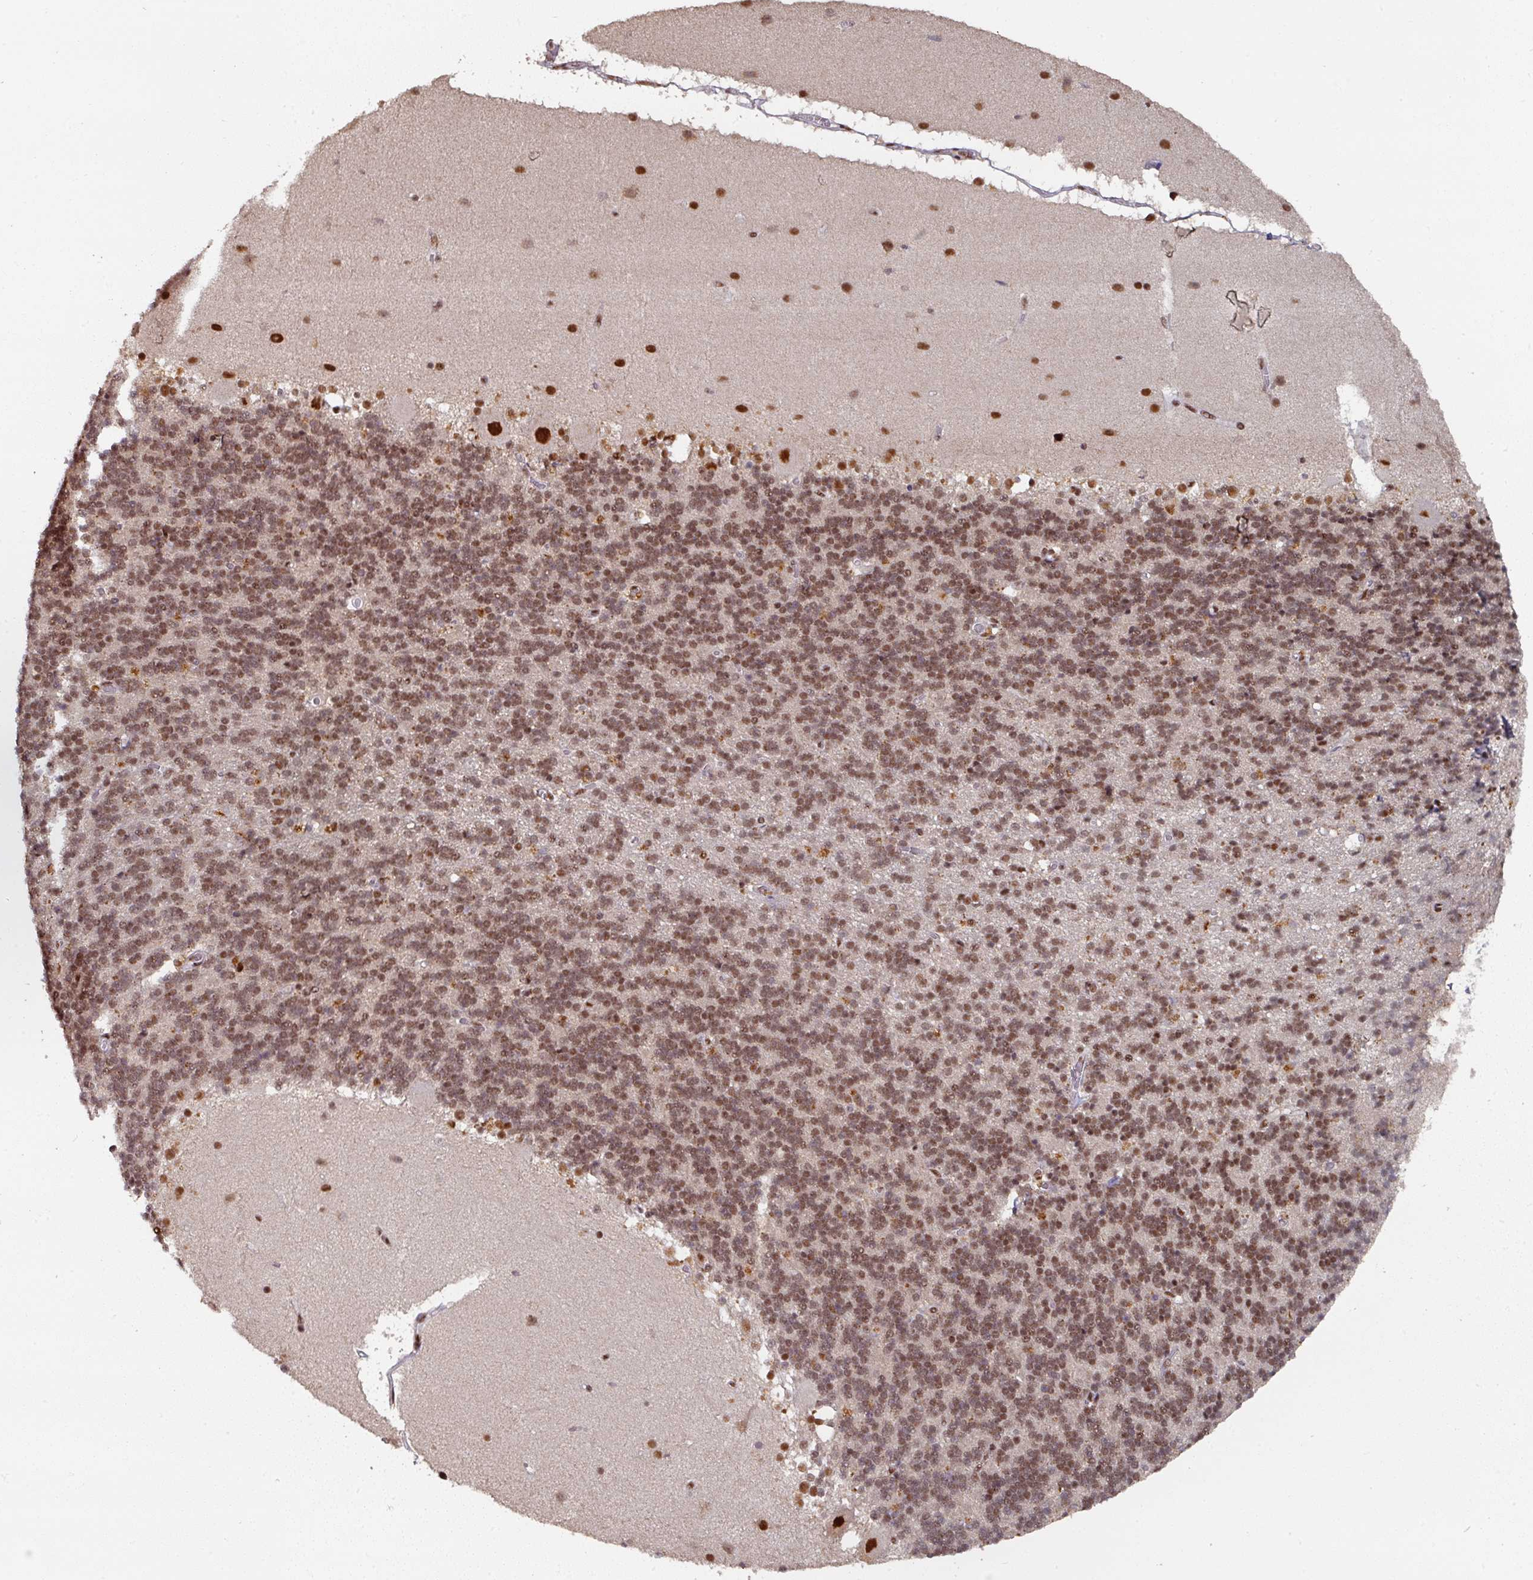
{"staining": {"intensity": "moderate", "quantity": ">75%", "location": "nuclear"}, "tissue": "cerebellum", "cell_type": "Cells in granular layer", "image_type": "normal", "snomed": [{"axis": "morphology", "description": "Normal tissue, NOS"}, {"axis": "topography", "description": "Cerebellum"}], "caption": "Immunohistochemical staining of unremarkable human cerebellum shows >75% levels of moderate nuclear protein positivity in approximately >75% of cells in granular layer. The staining is performed using DAB (3,3'-diaminobenzidine) brown chromogen to label protein expression. The nuclei are counter-stained blue using hematoxylin.", "gene": "ENSG00000289690", "patient": {"sex": "female", "age": 54}}